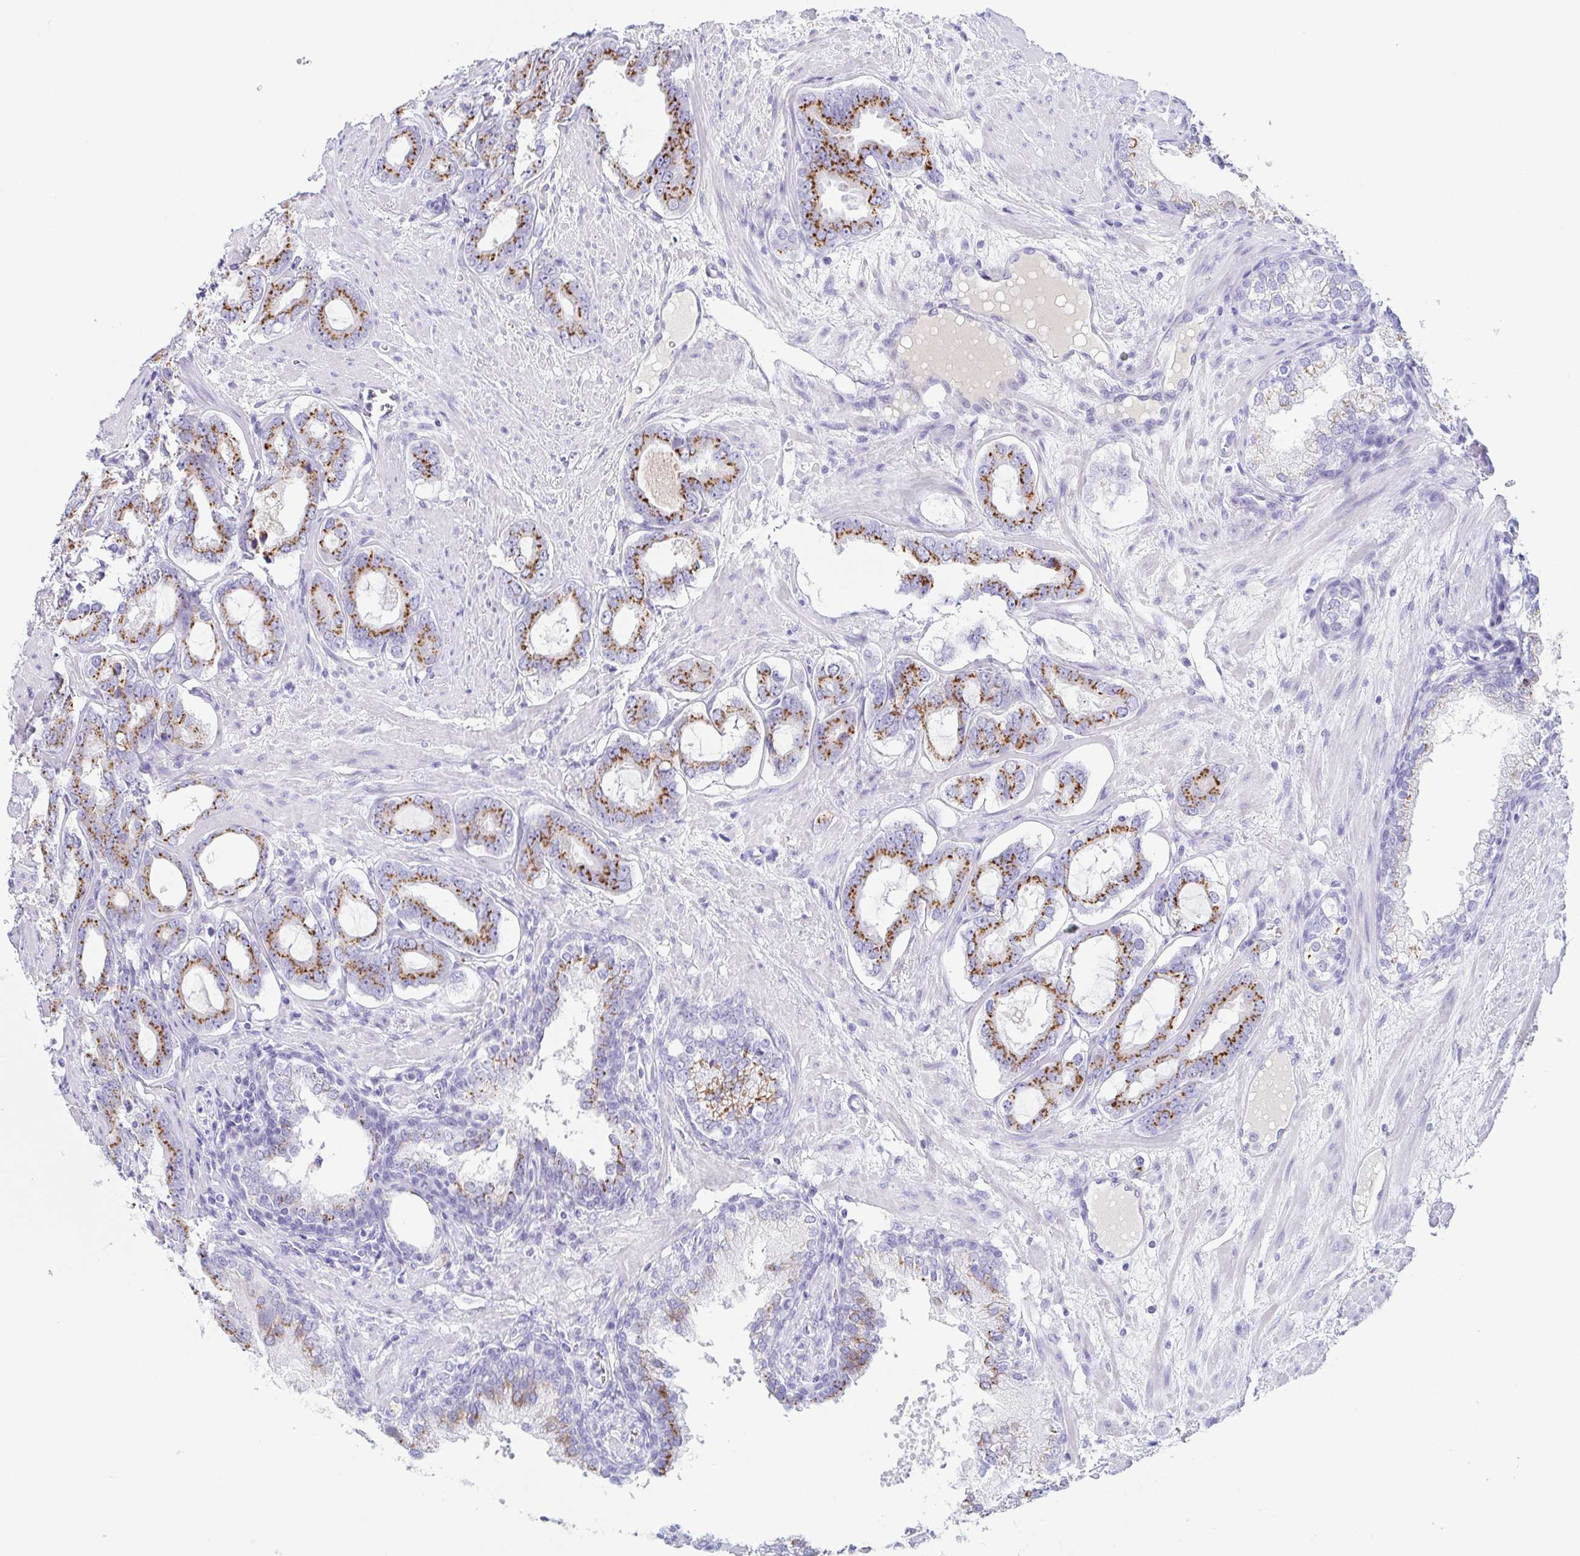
{"staining": {"intensity": "moderate", "quantity": ">75%", "location": "cytoplasmic/membranous"}, "tissue": "prostate cancer", "cell_type": "Tumor cells", "image_type": "cancer", "snomed": [{"axis": "morphology", "description": "Adenocarcinoma, High grade"}, {"axis": "topography", "description": "Prostate"}], "caption": "Approximately >75% of tumor cells in adenocarcinoma (high-grade) (prostate) show moderate cytoplasmic/membranous protein staining as visualized by brown immunohistochemical staining.", "gene": "LDLRAD1", "patient": {"sex": "male", "age": 75}}